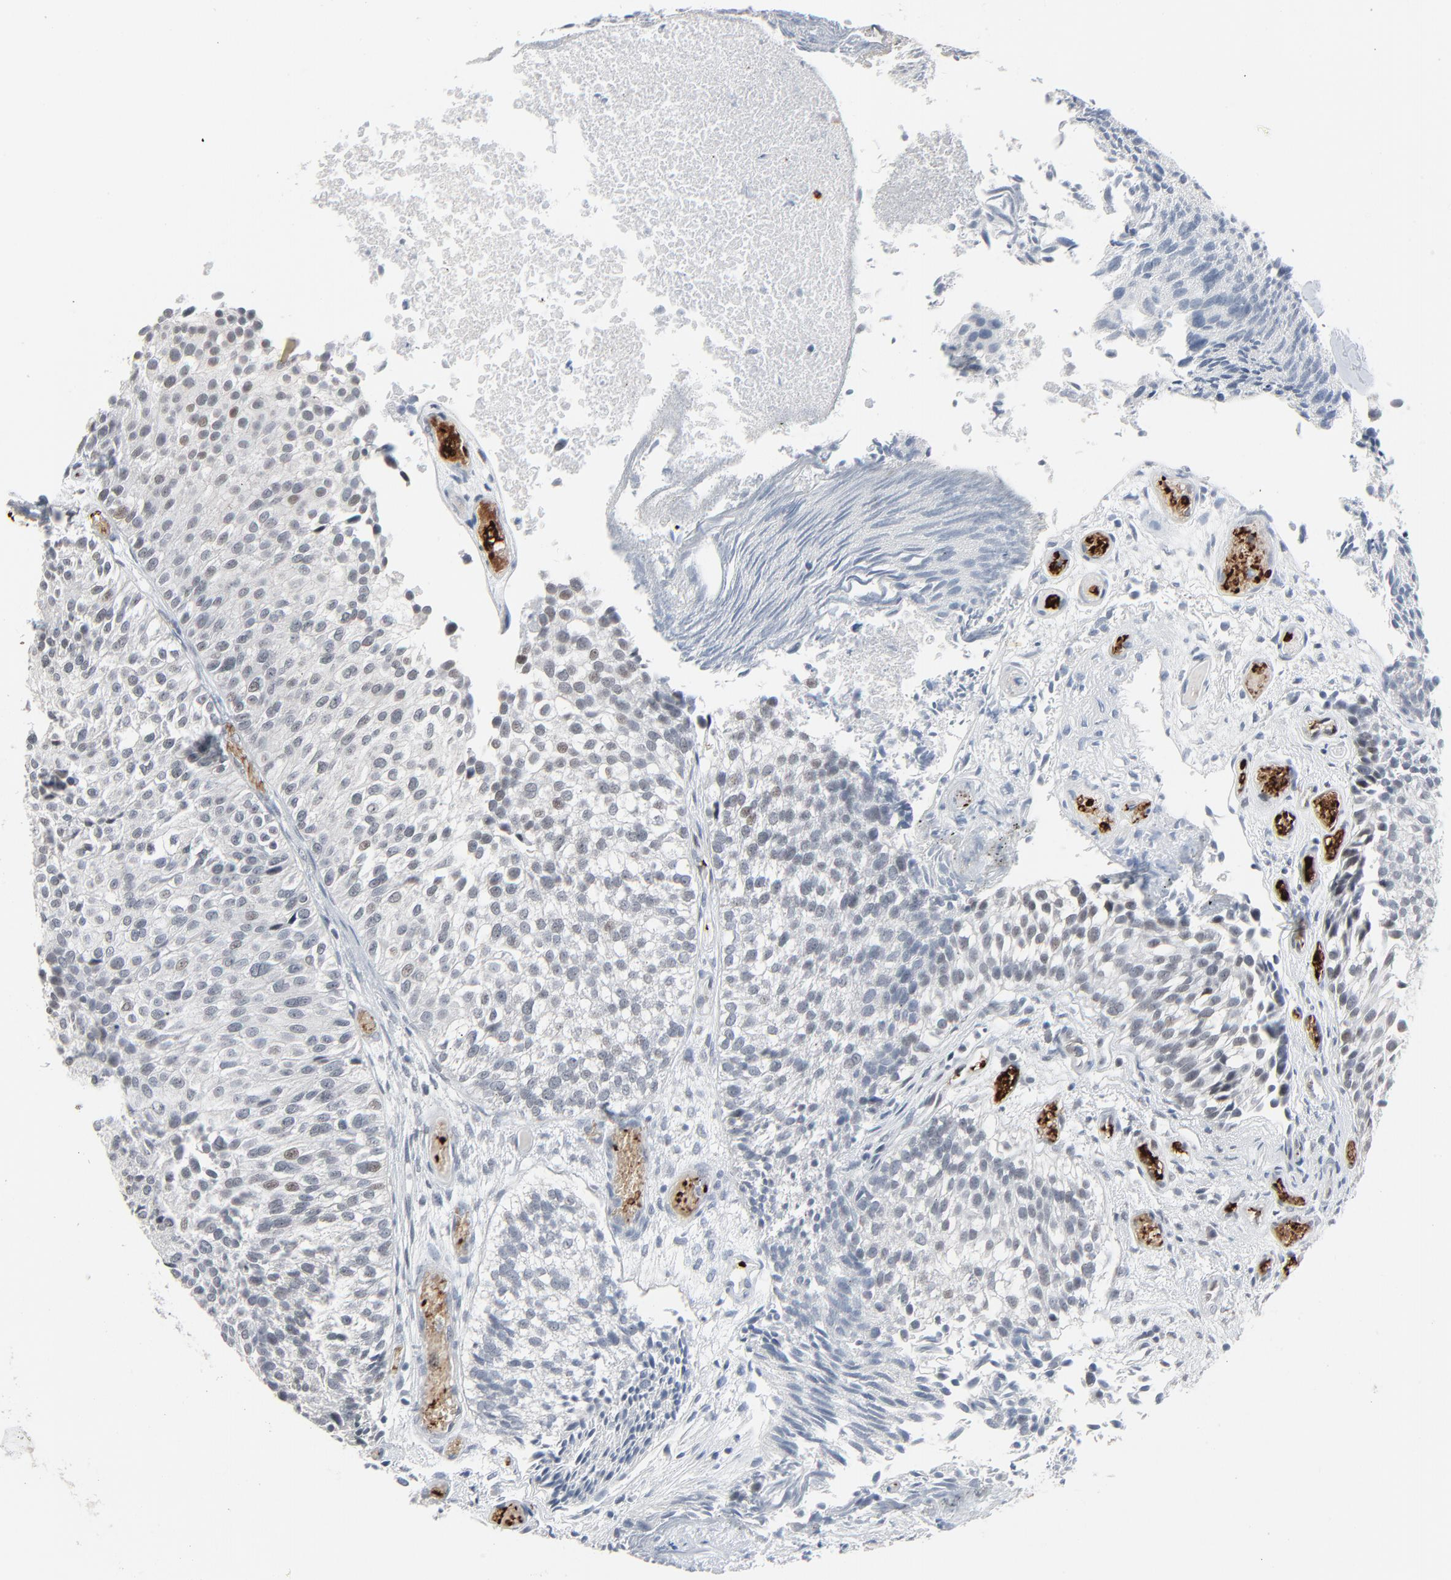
{"staining": {"intensity": "negative", "quantity": "none", "location": "none"}, "tissue": "urothelial cancer", "cell_type": "Tumor cells", "image_type": "cancer", "snomed": [{"axis": "morphology", "description": "Urothelial carcinoma, Low grade"}, {"axis": "topography", "description": "Urinary bladder"}], "caption": "This image is of urothelial cancer stained with IHC to label a protein in brown with the nuclei are counter-stained blue. There is no staining in tumor cells.", "gene": "SAGE1", "patient": {"sex": "male", "age": 84}}